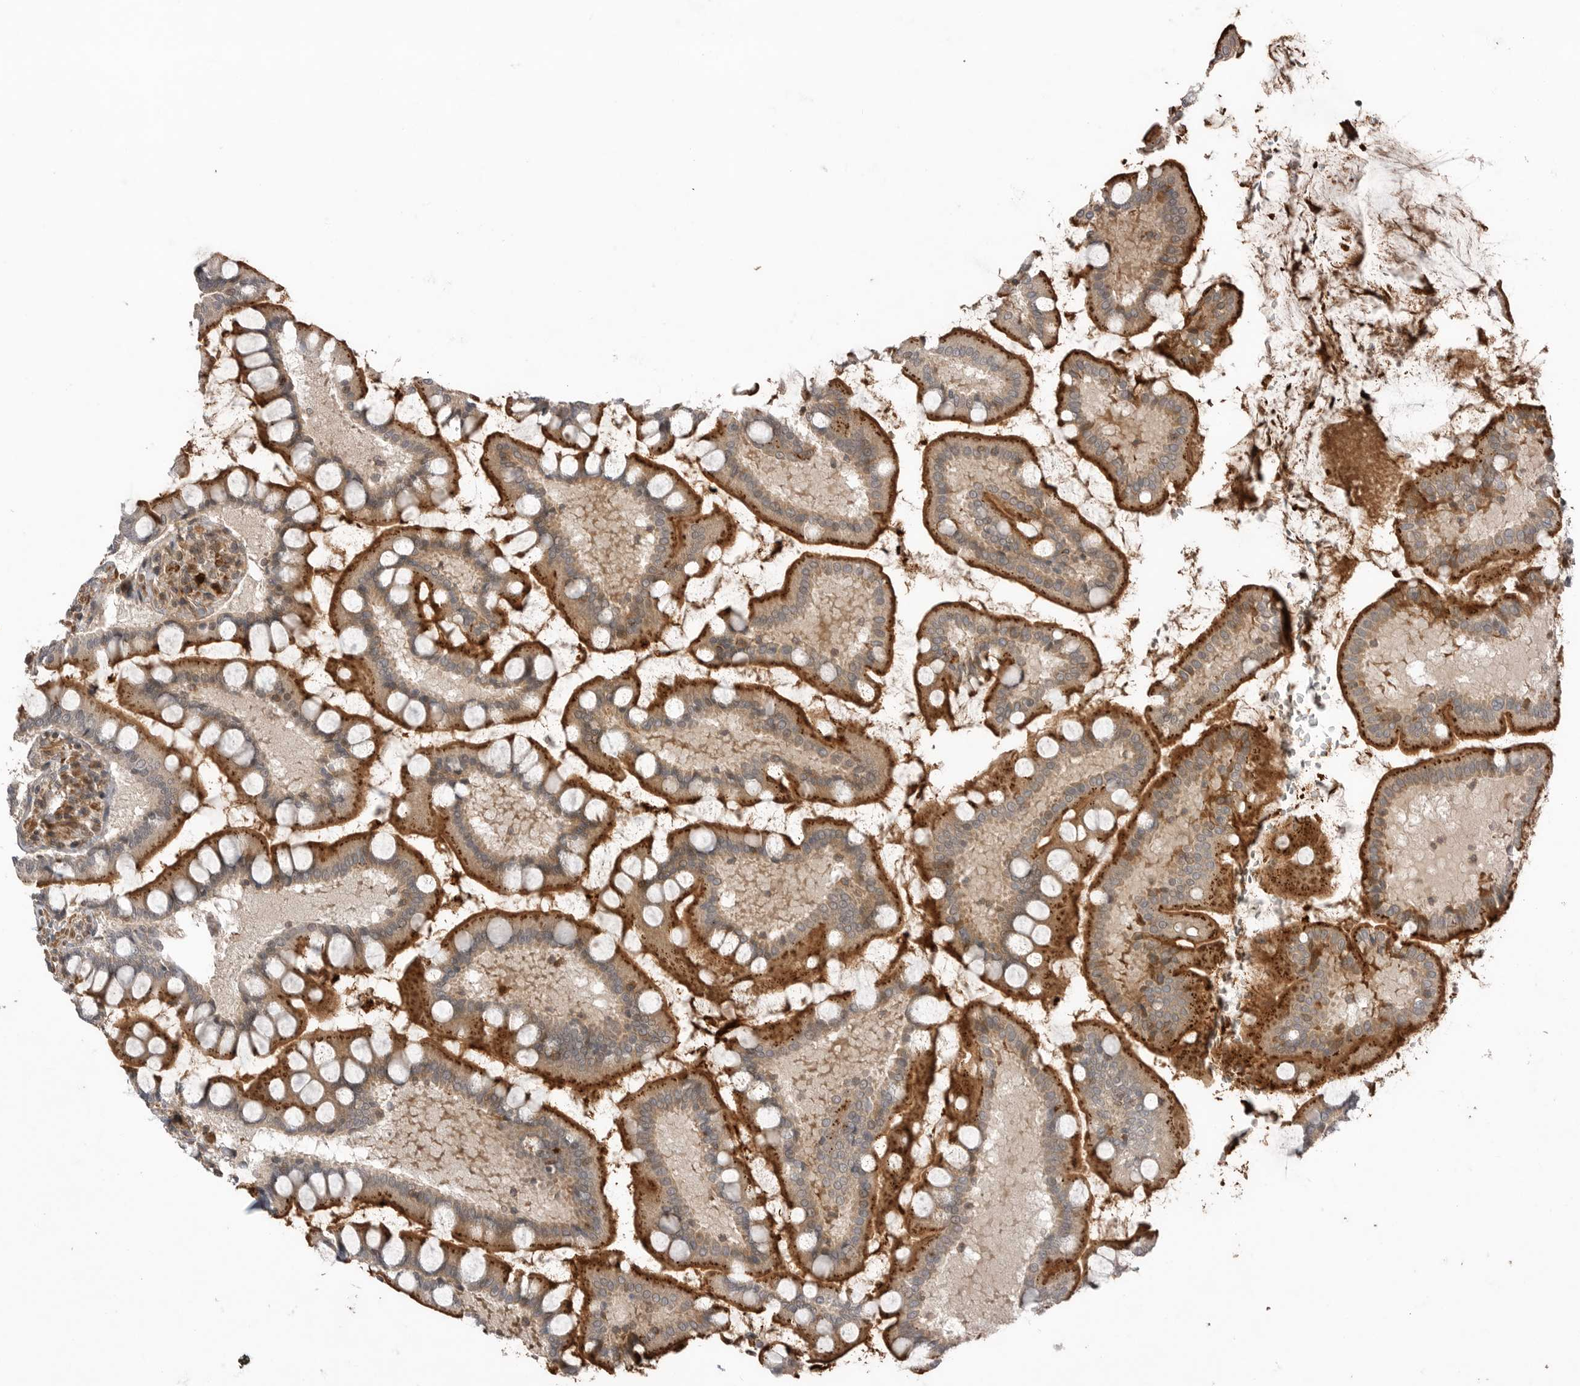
{"staining": {"intensity": "moderate", "quantity": ">75%", "location": "cytoplasmic/membranous"}, "tissue": "small intestine", "cell_type": "Glandular cells", "image_type": "normal", "snomed": [{"axis": "morphology", "description": "Normal tissue, NOS"}, {"axis": "topography", "description": "Small intestine"}], "caption": "Small intestine stained with immunohistochemistry shows moderate cytoplasmic/membranous staining in approximately >75% of glandular cells.", "gene": "PEAK1", "patient": {"sex": "male", "age": 41}}